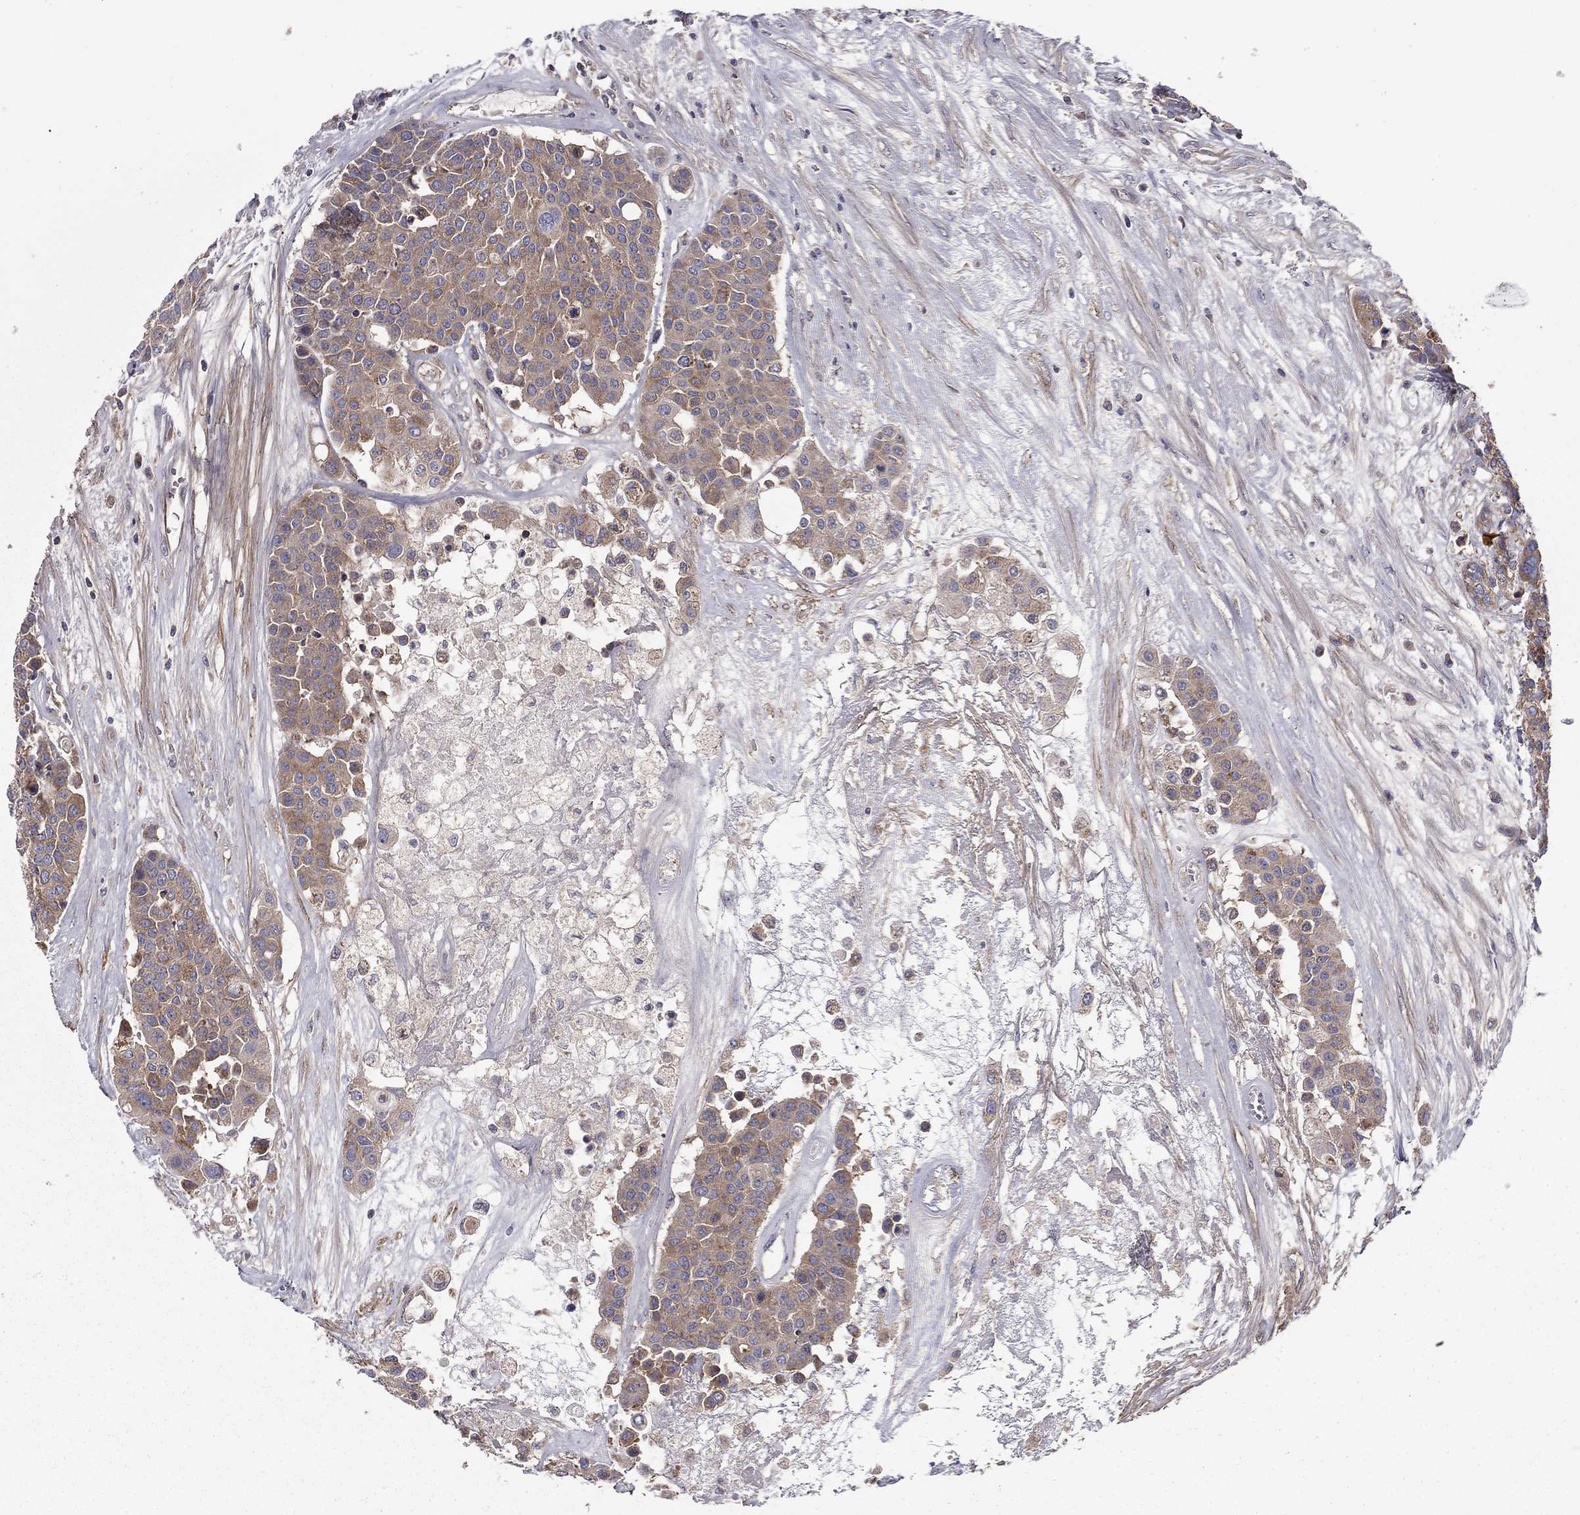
{"staining": {"intensity": "moderate", "quantity": ">75%", "location": "cytoplasmic/membranous"}, "tissue": "carcinoid", "cell_type": "Tumor cells", "image_type": "cancer", "snomed": [{"axis": "morphology", "description": "Carcinoid, malignant, NOS"}, {"axis": "topography", "description": "Colon"}], "caption": "Malignant carcinoid tissue reveals moderate cytoplasmic/membranous staining in approximately >75% of tumor cells, visualized by immunohistochemistry.", "gene": "RNF123", "patient": {"sex": "male", "age": 81}}